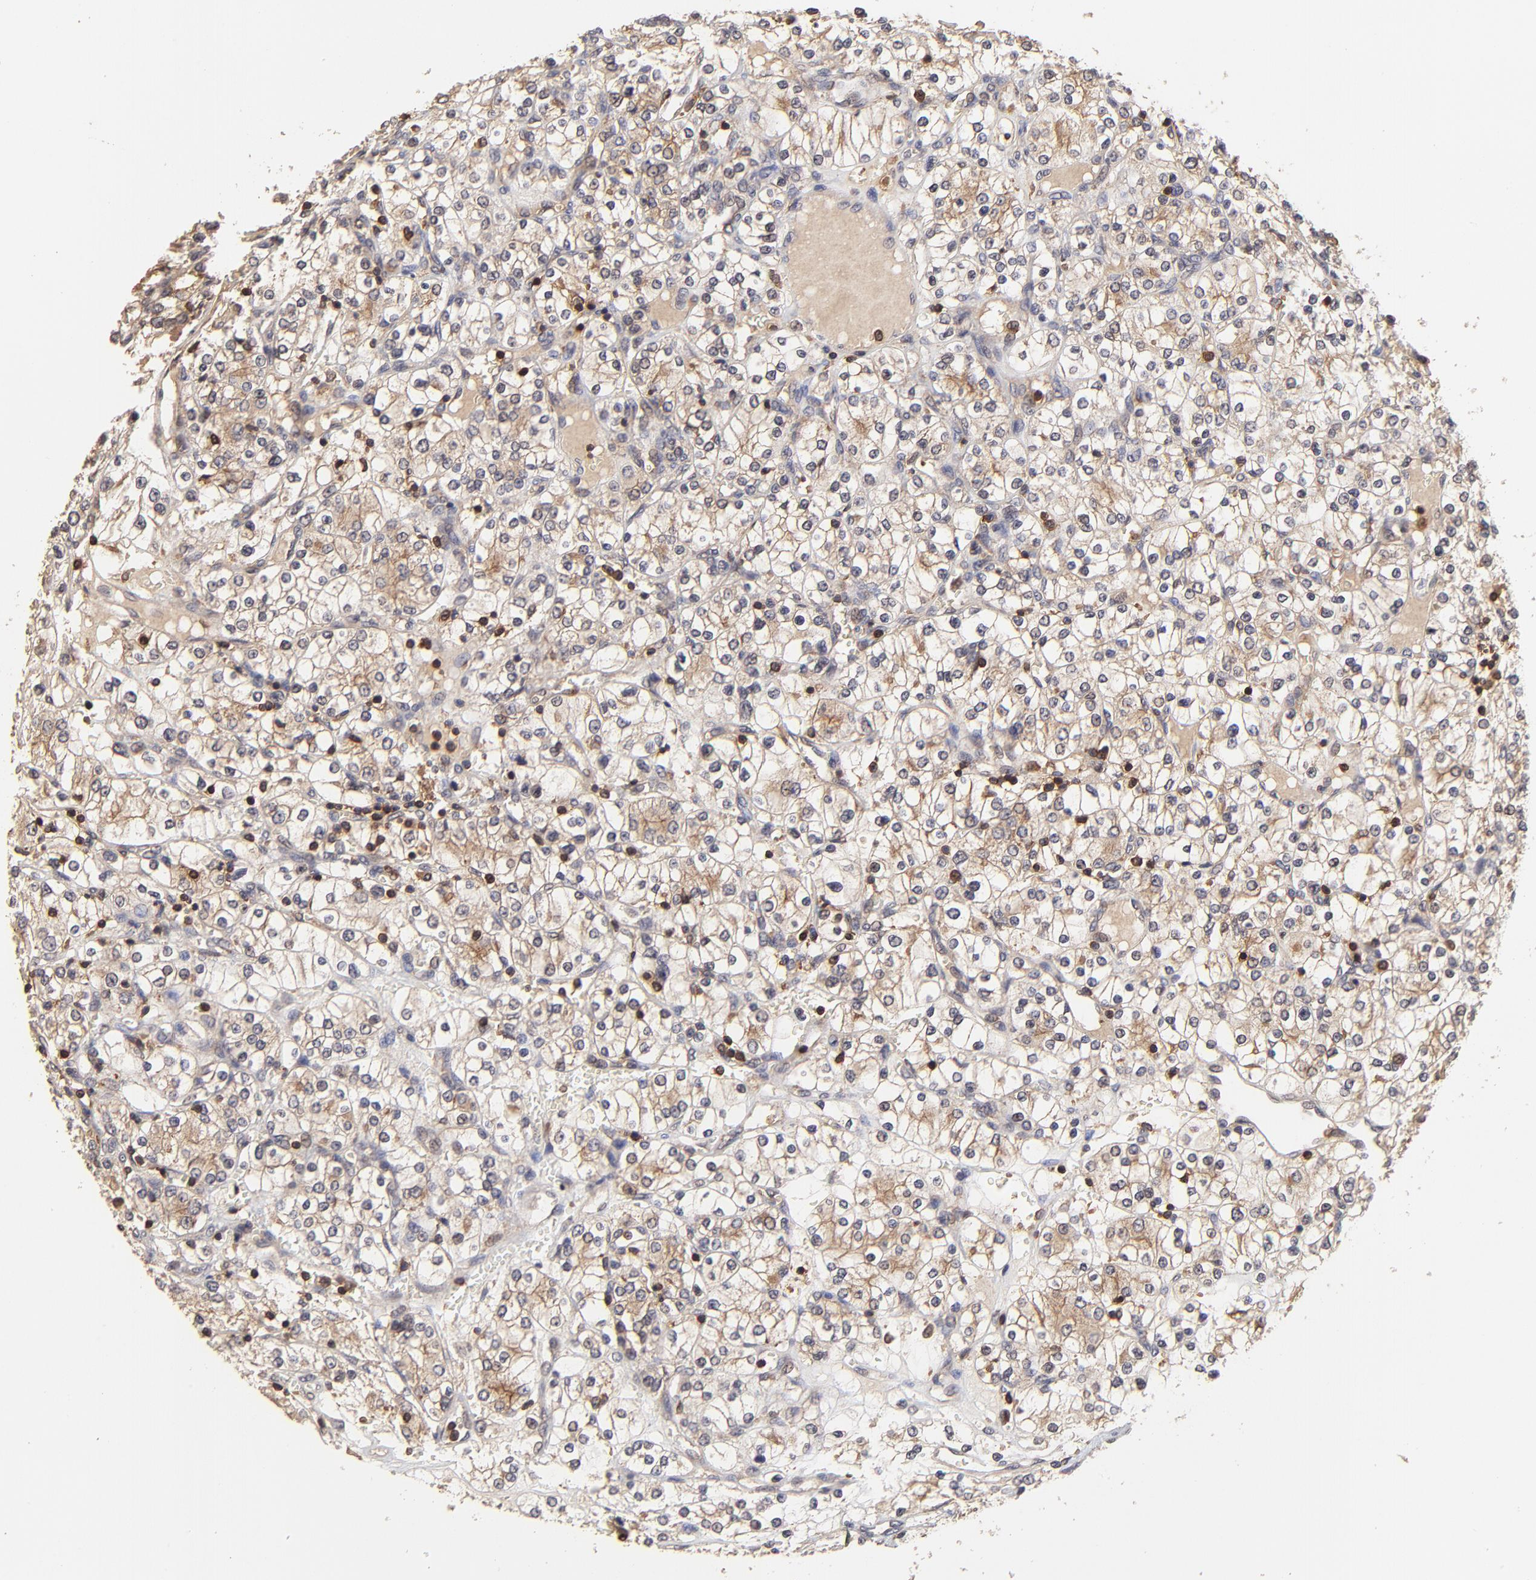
{"staining": {"intensity": "strong", "quantity": ">75%", "location": "cytoplasmic/membranous,nuclear"}, "tissue": "renal cancer", "cell_type": "Tumor cells", "image_type": "cancer", "snomed": [{"axis": "morphology", "description": "Adenocarcinoma, NOS"}, {"axis": "topography", "description": "Kidney"}], "caption": "Adenocarcinoma (renal) stained with DAB immunohistochemistry (IHC) demonstrates high levels of strong cytoplasmic/membranous and nuclear positivity in approximately >75% of tumor cells.", "gene": "STON2", "patient": {"sex": "female", "age": 62}}